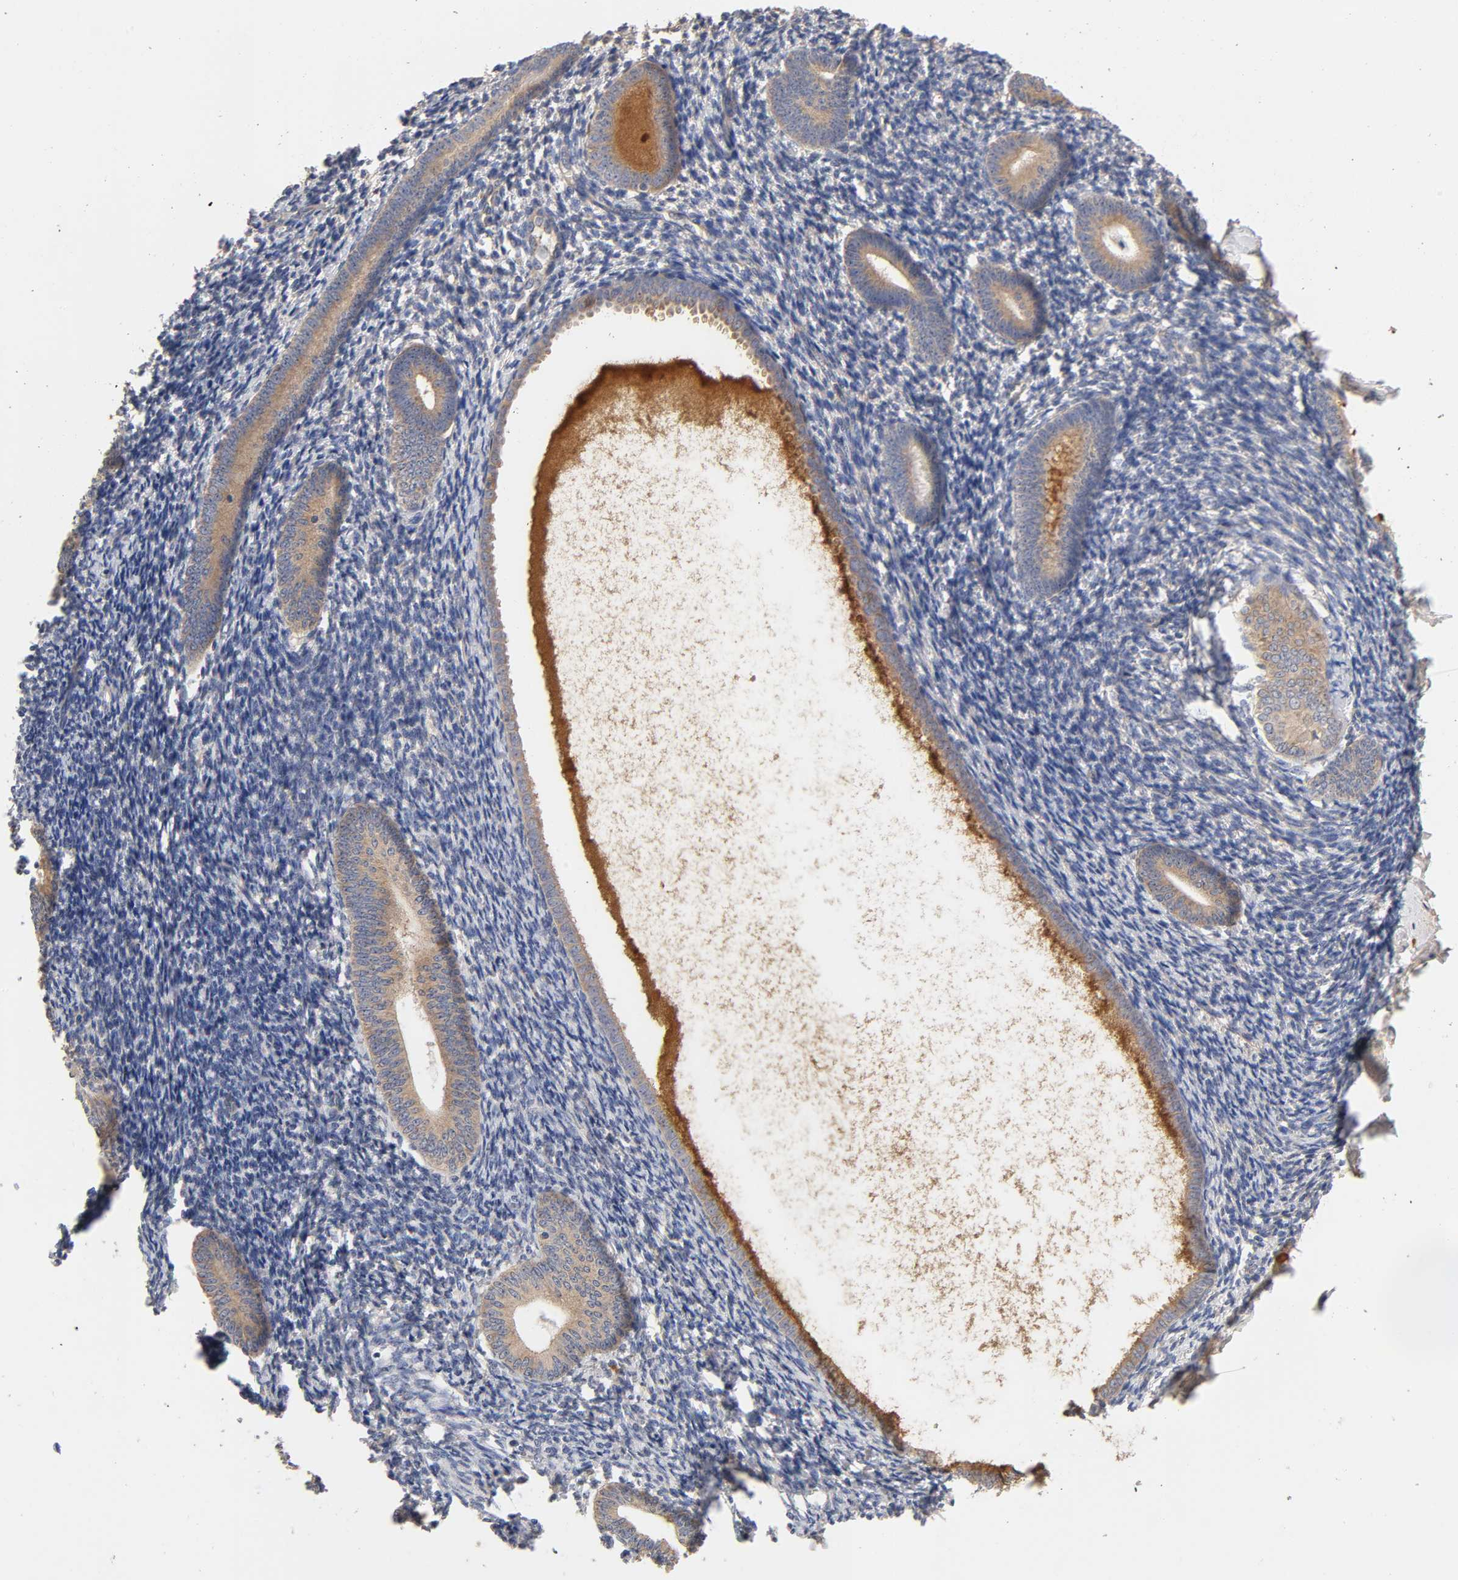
{"staining": {"intensity": "weak", "quantity": "25%-75%", "location": "cytoplasmic/membranous"}, "tissue": "endometrium", "cell_type": "Cells in endometrial stroma", "image_type": "normal", "snomed": [{"axis": "morphology", "description": "Normal tissue, NOS"}, {"axis": "topography", "description": "Endometrium"}], "caption": "High-power microscopy captured an IHC histopathology image of benign endometrium, revealing weak cytoplasmic/membranous expression in approximately 25%-75% of cells in endometrial stroma. (DAB (3,3'-diaminobenzidine) = brown stain, brightfield microscopy at high magnification).", "gene": "RPS29", "patient": {"sex": "female", "age": 57}}